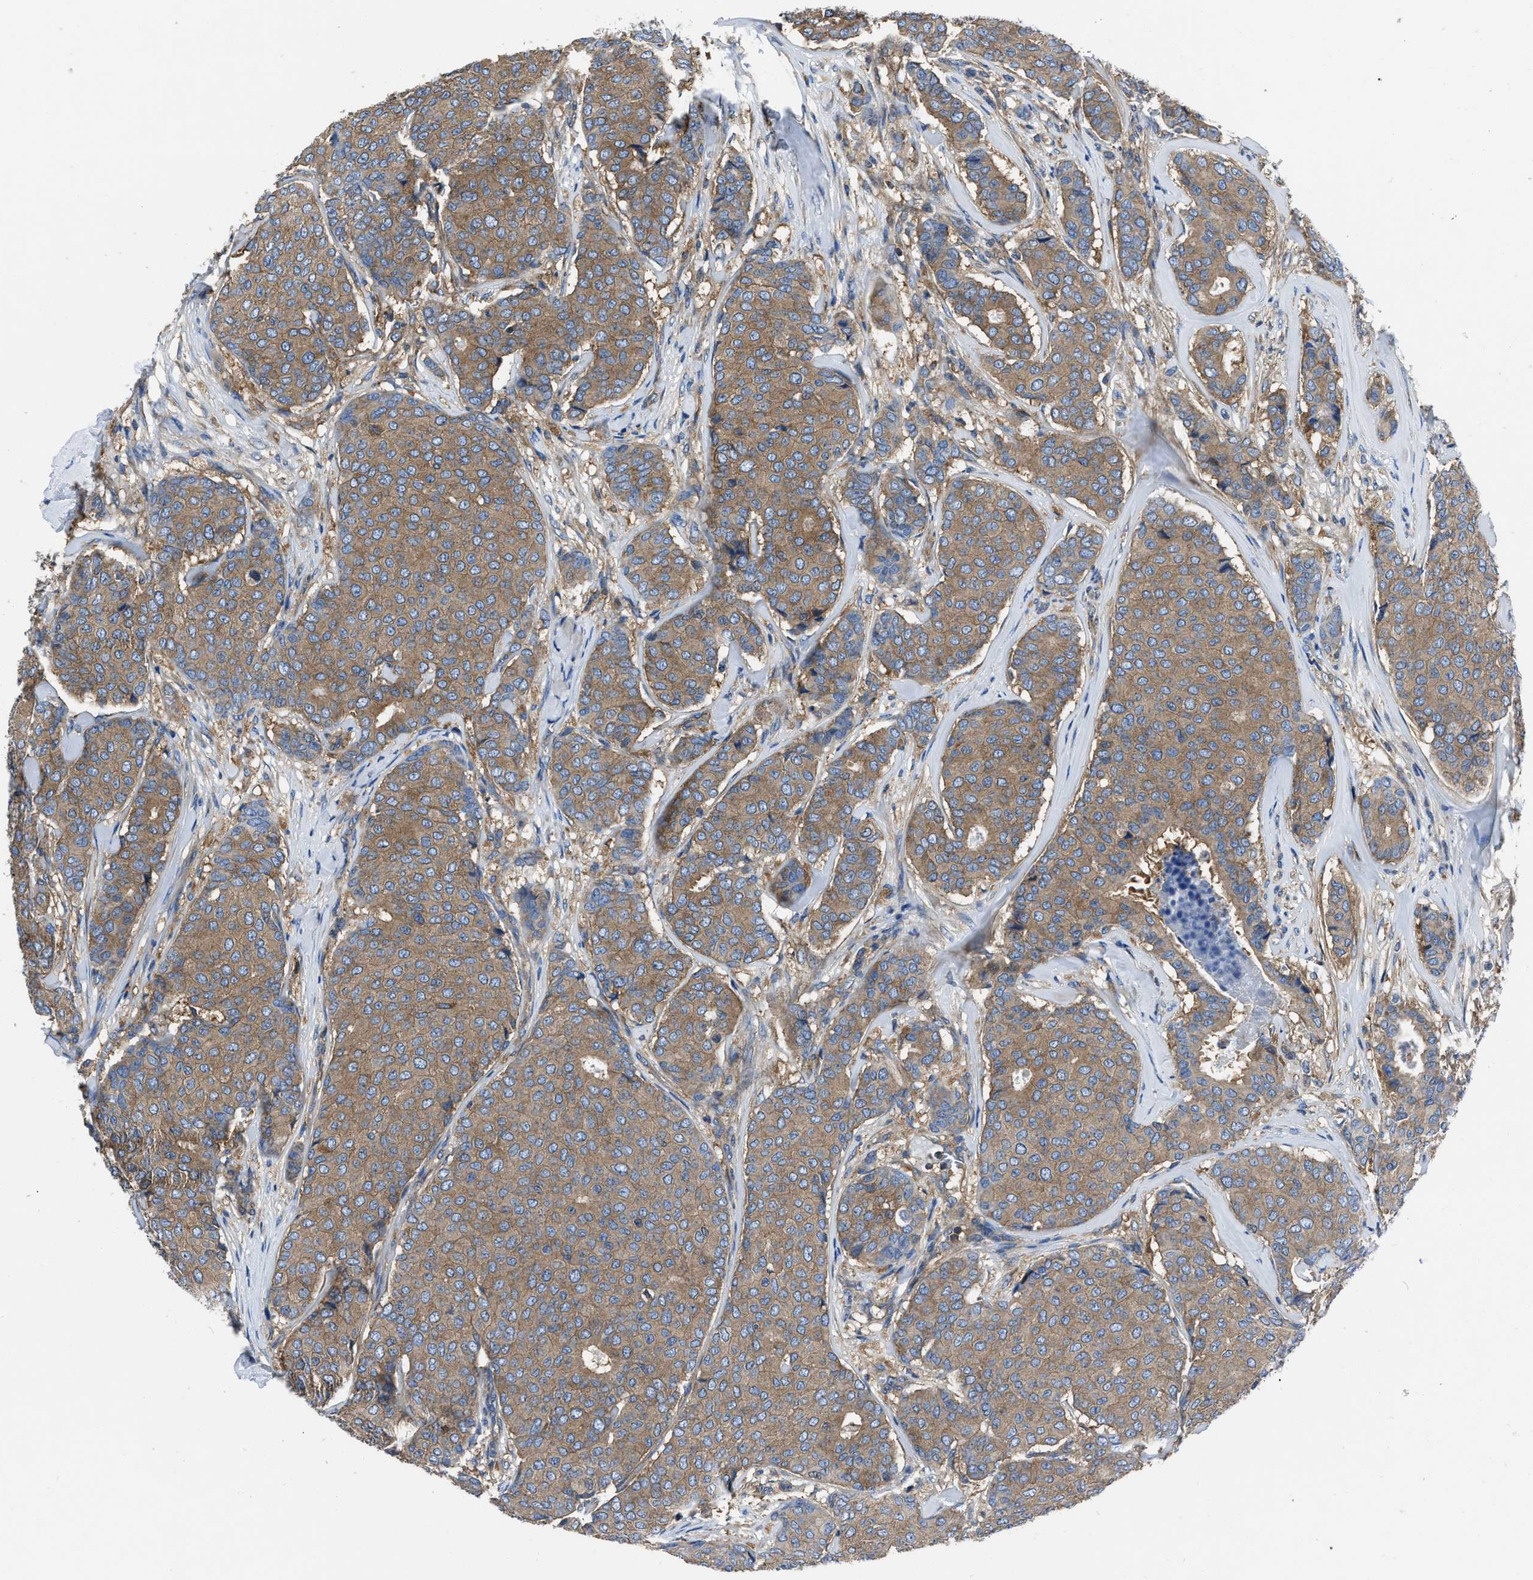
{"staining": {"intensity": "moderate", "quantity": ">75%", "location": "cytoplasmic/membranous"}, "tissue": "breast cancer", "cell_type": "Tumor cells", "image_type": "cancer", "snomed": [{"axis": "morphology", "description": "Duct carcinoma"}, {"axis": "topography", "description": "Breast"}], "caption": "Moderate cytoplasmic/membranous expression is identified in approximately >75% of tumor cells in infiltrating ductal carcinoma (breast). Nuclei are stained in blue.", "gene": "YARS1", "patient": {"sex": "female", "age": 75}}